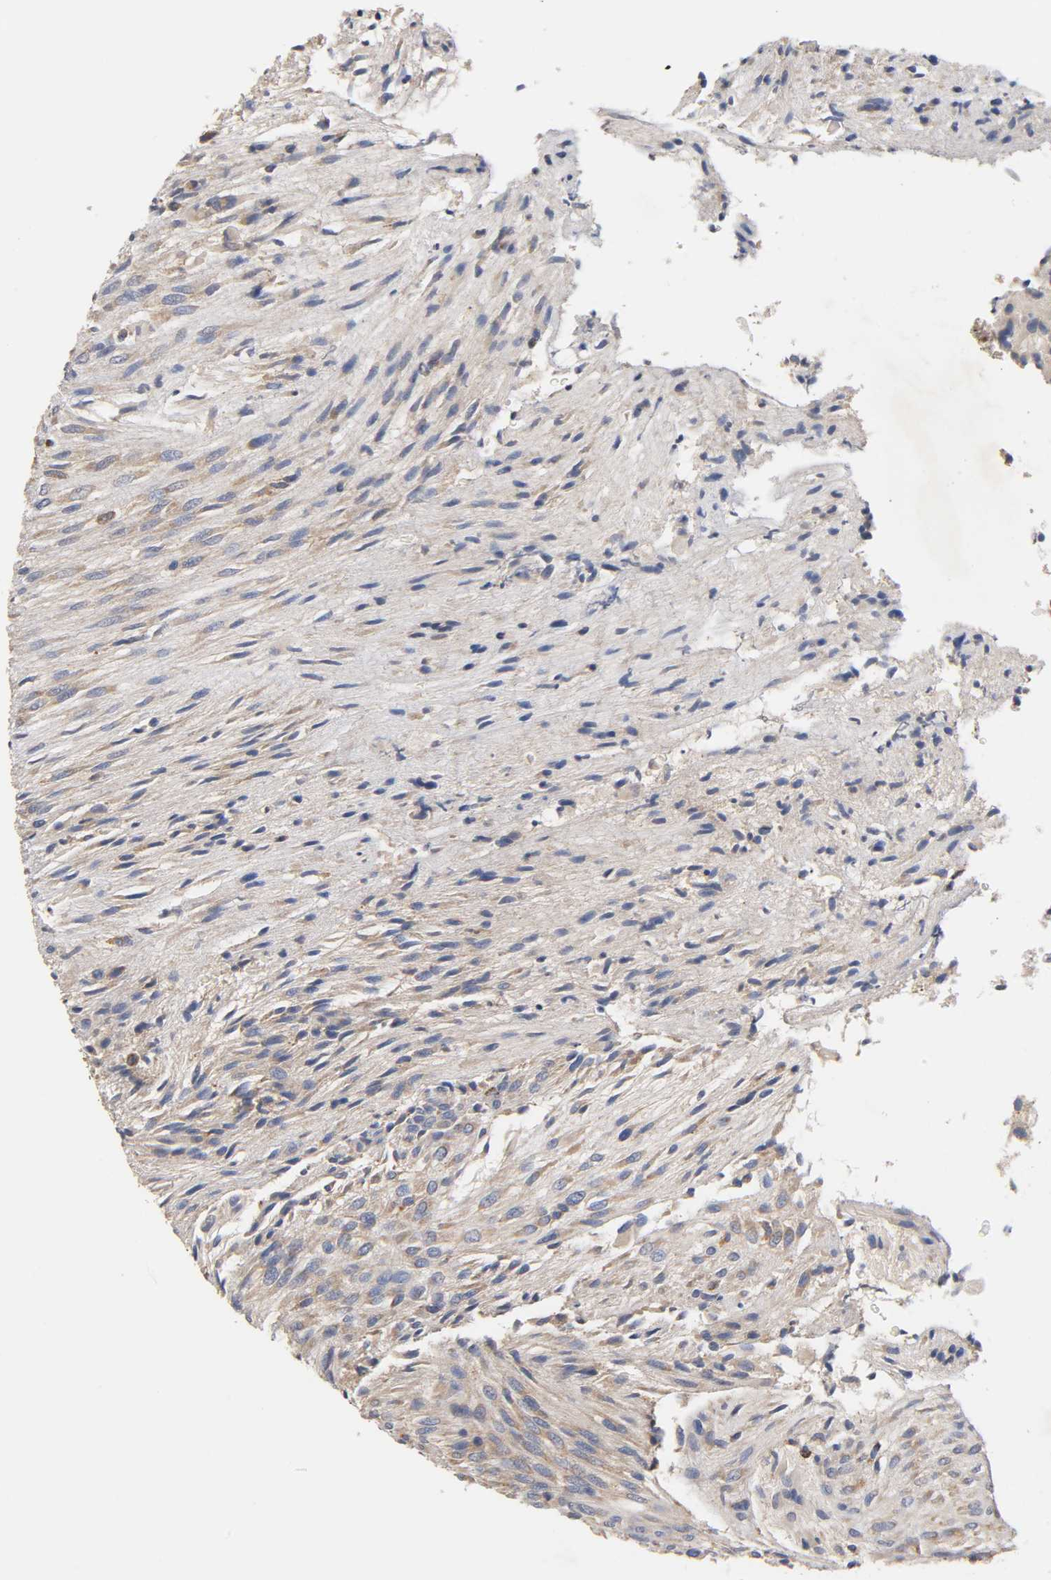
{"staining": {"intensity": "weak", "quantity": "25%-75%", "location": "cytoplasmic/membranous"}, "tissue": "glioma", "cell_type": "Tumor cells", "image_type": "cancer", "snomed": [{"axis": "morphology", "description": "Glioma, malignant, High grade"}, {"axis": "topography", "description": "Cerebral cortex"}], "caption": "A brown stain highlights weak cytoplasmic/membranous expression of a protein in malignant glioma (high-grade) tumor cells.", "gene": "SEMA5A", "patient": {"sex": "female", "age": 55}}